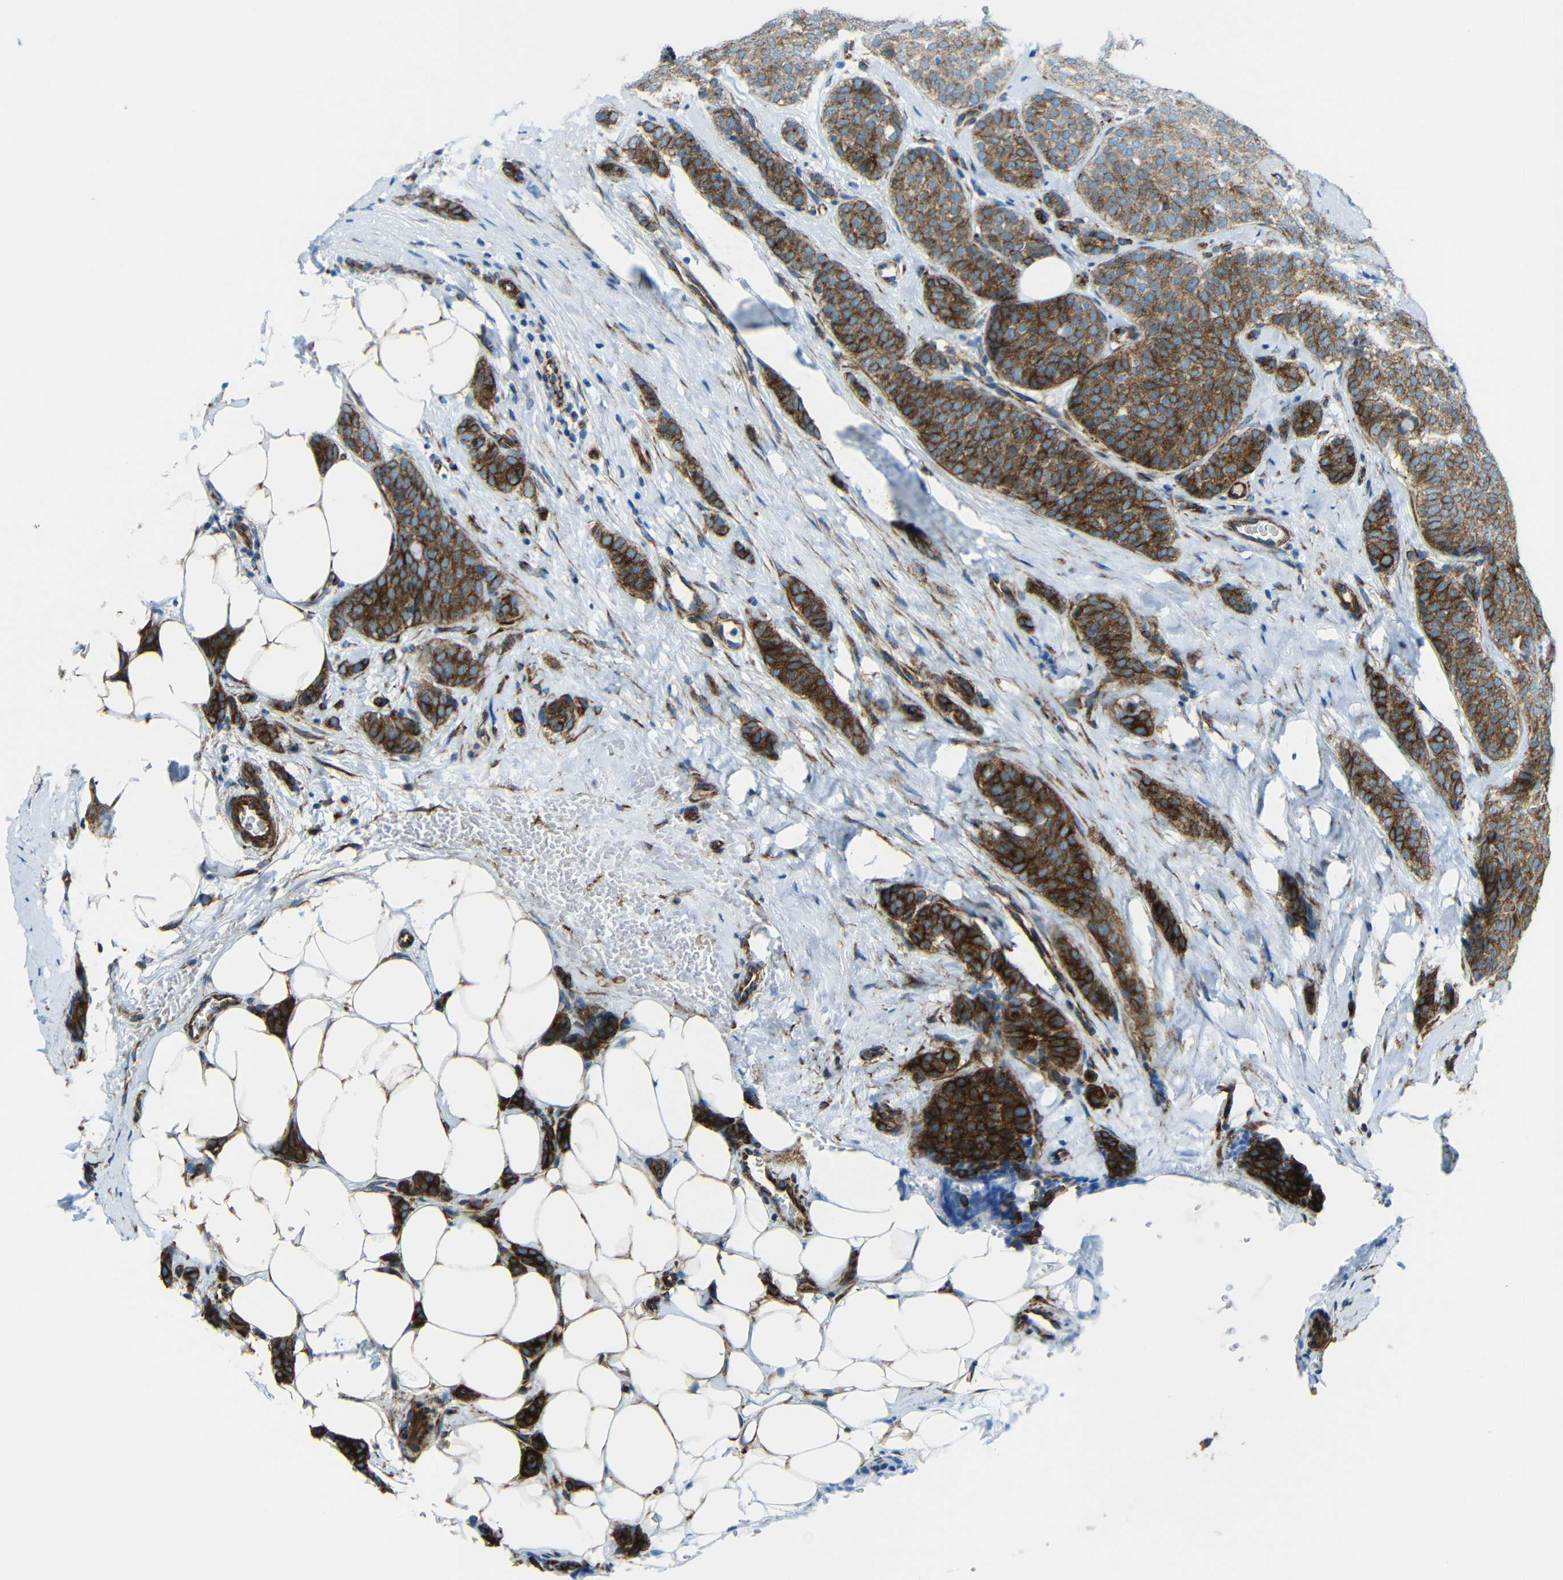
{"staining": {"intensity": "strong", "quantity": ">75%", "location": "cytoplasmic/membranous"}, "tissue": "breast cancer", "cell_type": "Tumor cells", "image_type": "cancer", "snomed": [{"axis": "morphology", "description": "Lobular carcinoma"}, {"axis": "topography", "description": "Skin"}, {"axis": "topography", "description": "Breast"}], "caption": "DAB immunohistochemical staining of breast cancer exhibits strong cytoplasmic/membranous protein positivity in approximately >75% of tumor cells.", "gene": "TUBB4B", "patient": {"sex": "female", "age": 46}}